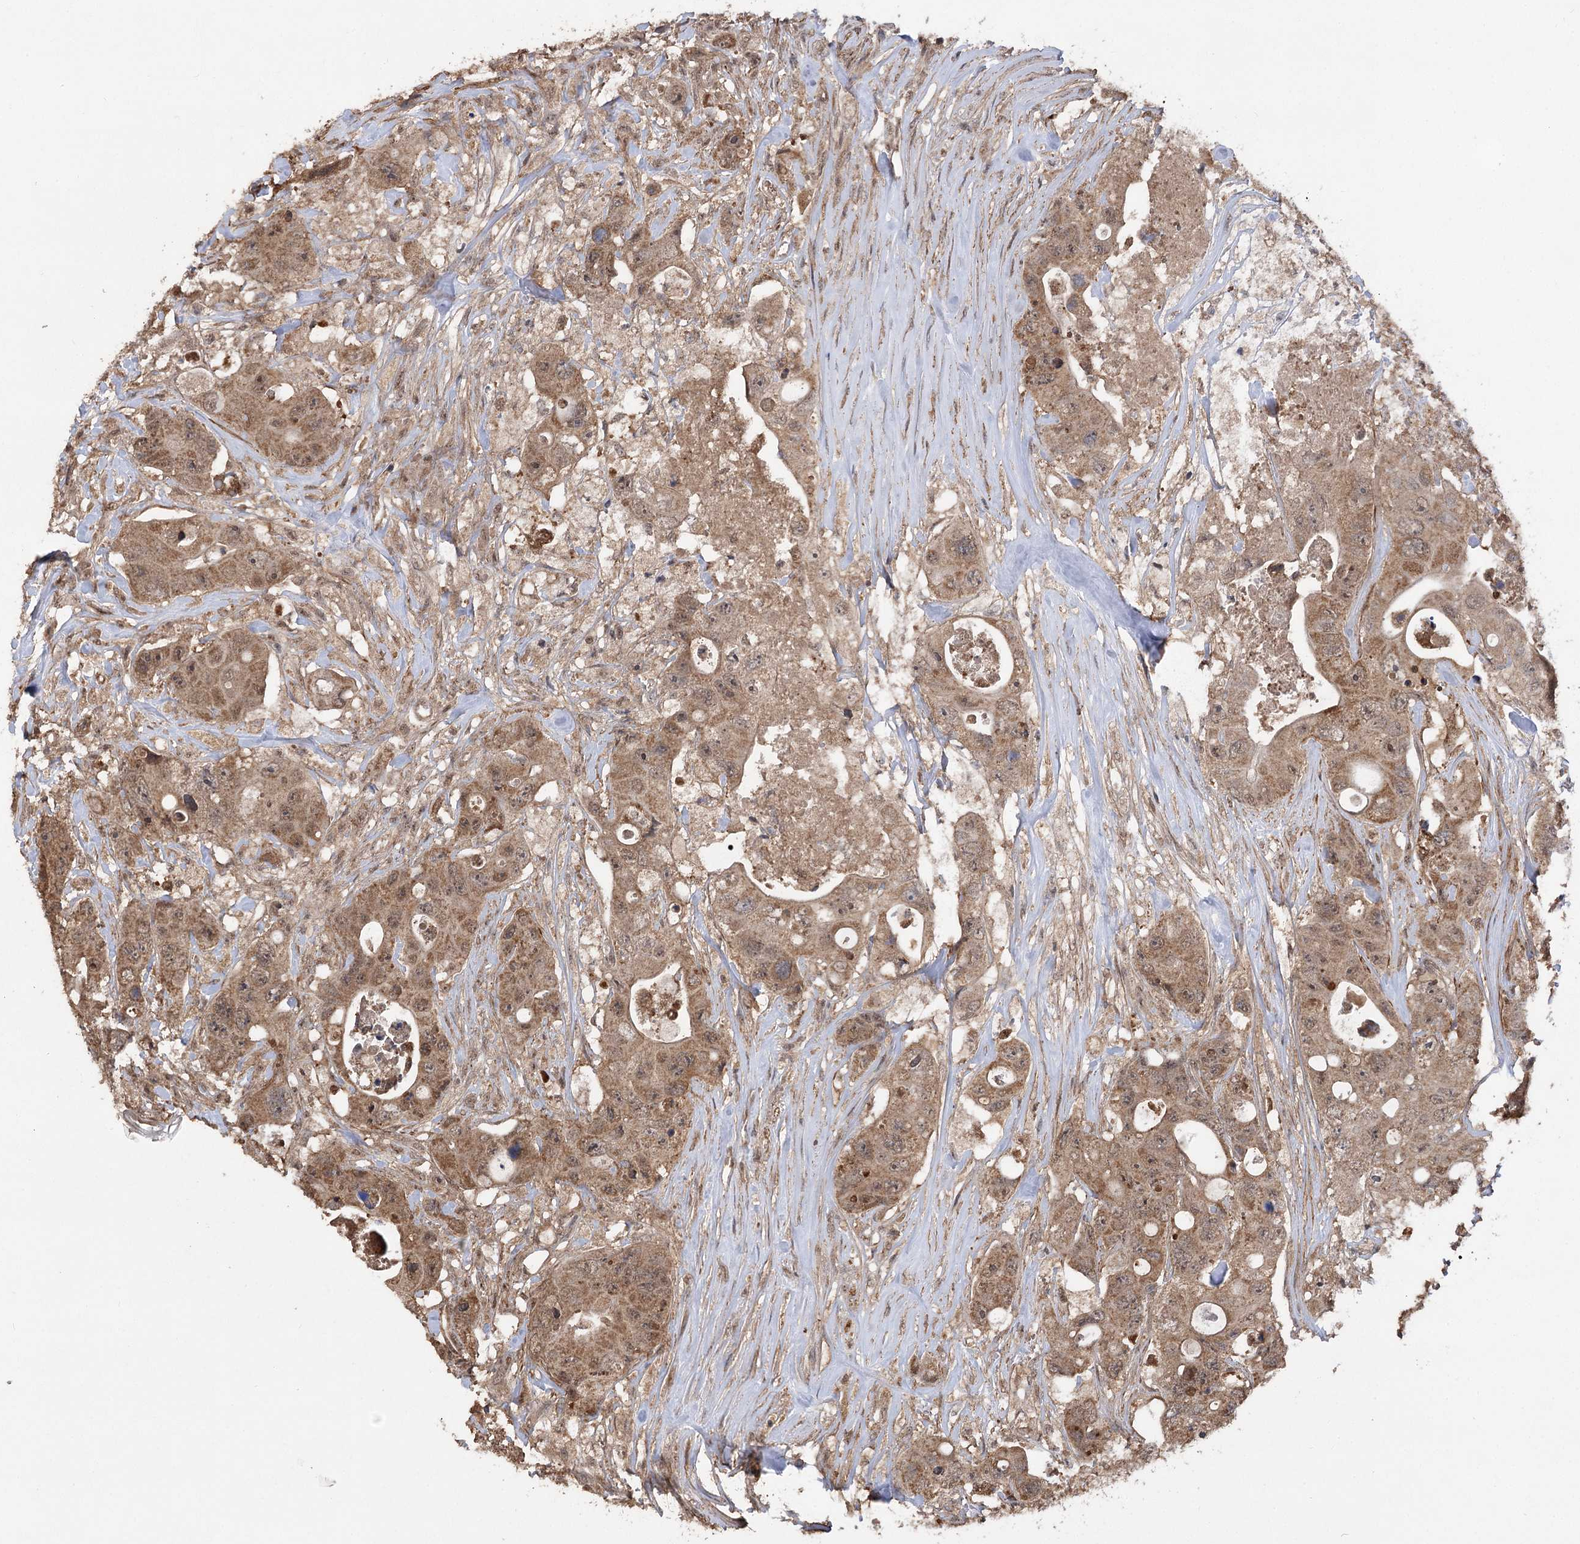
{"staining": {"intensity": "moderate", "quantity": ">75%", "location": "cytoplasmic/membranous,nuclear"}, "tissue": "colorectal cancer", "cell_type": "Tumor cells", "image_type": "cancer", "snomed": [{"axis": "morphology", "description": "Adenocarcinoma, NOS"}, {"axis": "topography", "description": "Colon"}], "caption": "An image of colorectal adenocarcinoma stained for a protein demonstrates moderate cytoplasmic/membranous and nuclear brown staining in tumor cells.", "gene": "TENM2", "patient": {"sex": "female", "age": 46}}